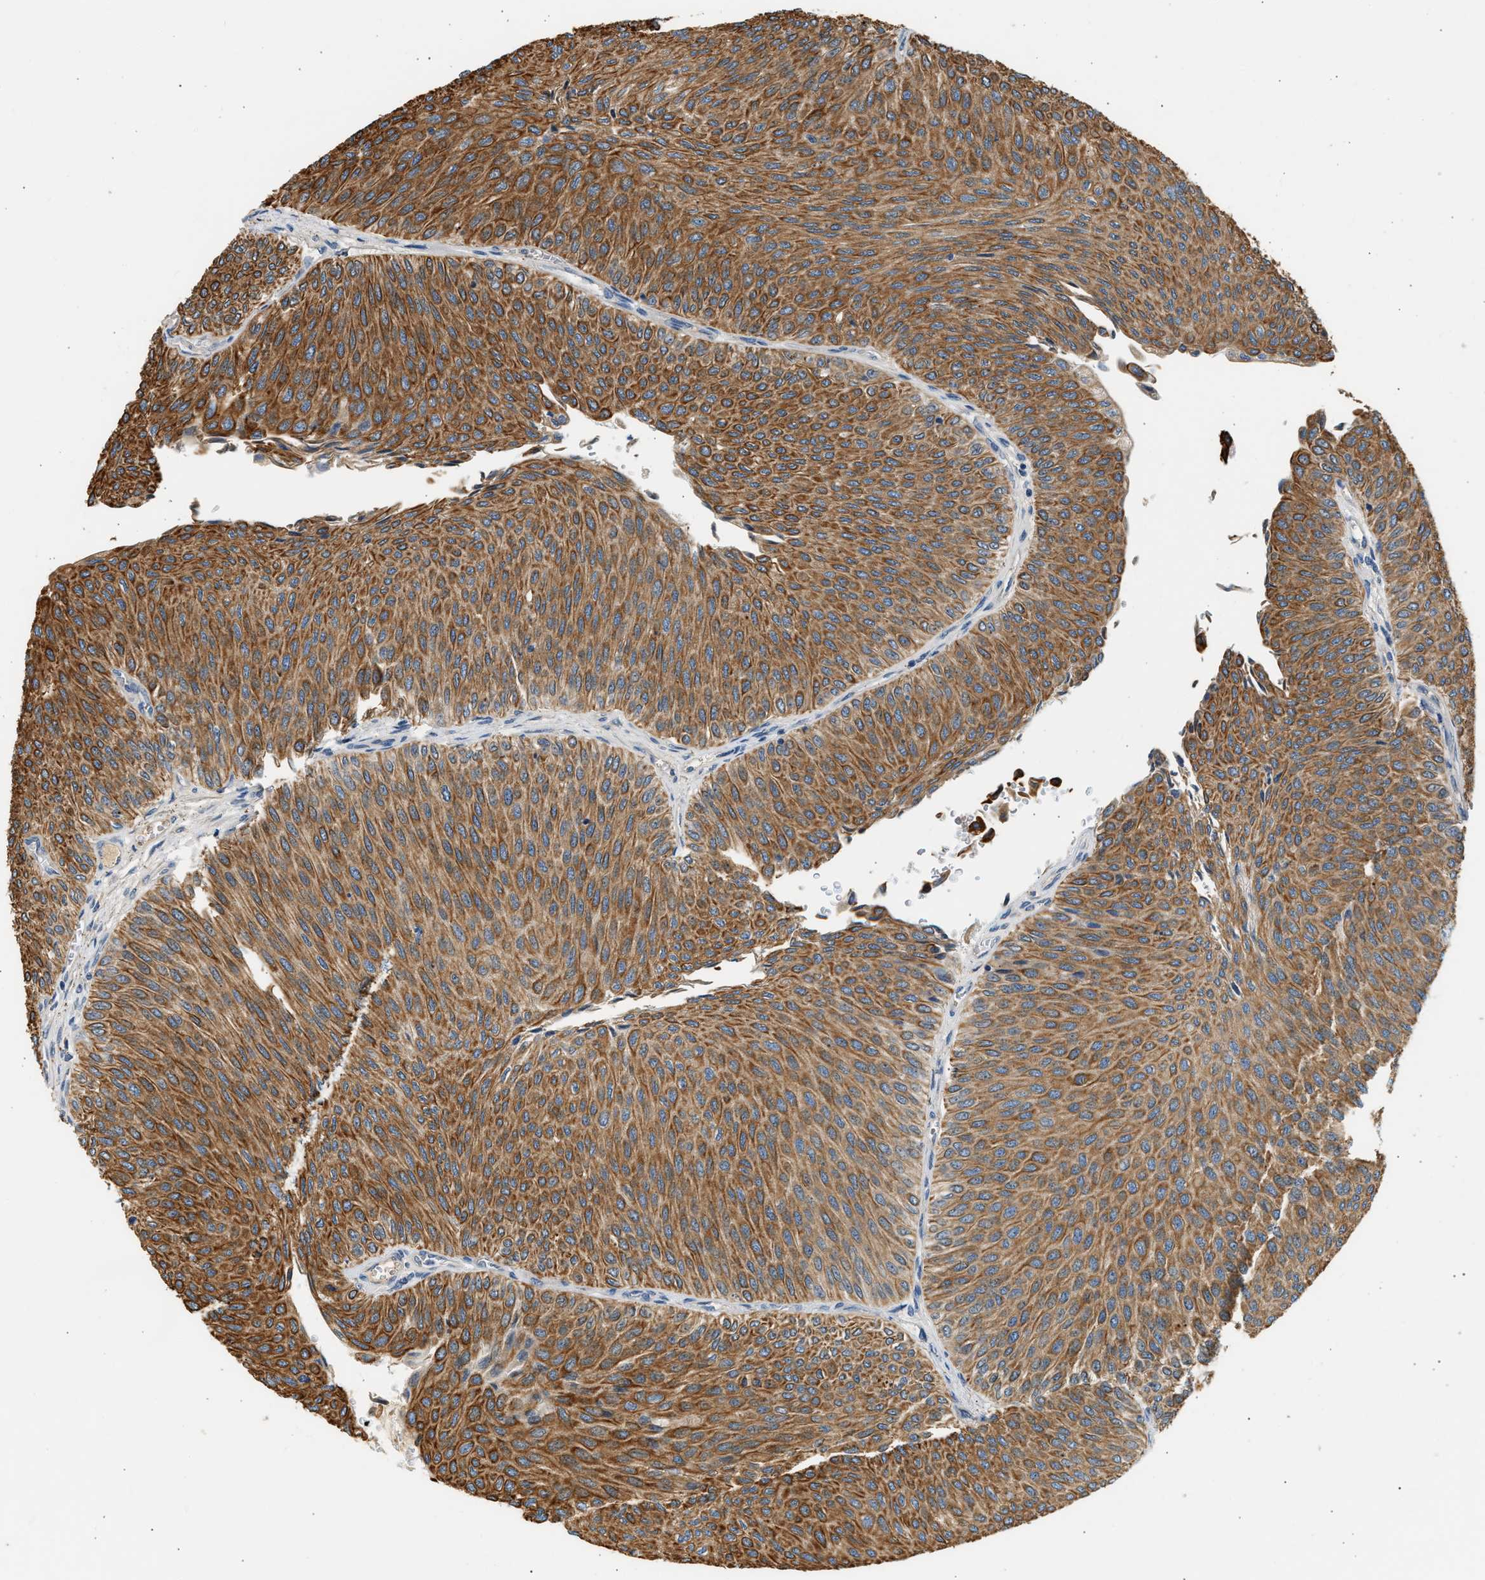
{"staining": {"intensity": "strong", "quantity": ">75%", "location": "cytoplasmic/membranous"}, "tissue": "urothelial cancer", "cell_type": "Tumor cells", "image_type": "cancer", "snomed": [{"axis": "morphology", "description": "Urothelial carcinoma, Low grade"}, {"axis": "topography", "description": "Urinary bladder"}], "caption": "An immunohistochemistry micrograph of neoplastic tissue is shown. Protein staining in brown shows strong cytoplasmic/membranous positivity in urothelial cancer within tumor cells.", "gene": "WDR31", "patient": {"sex": "male", "age": 78}}